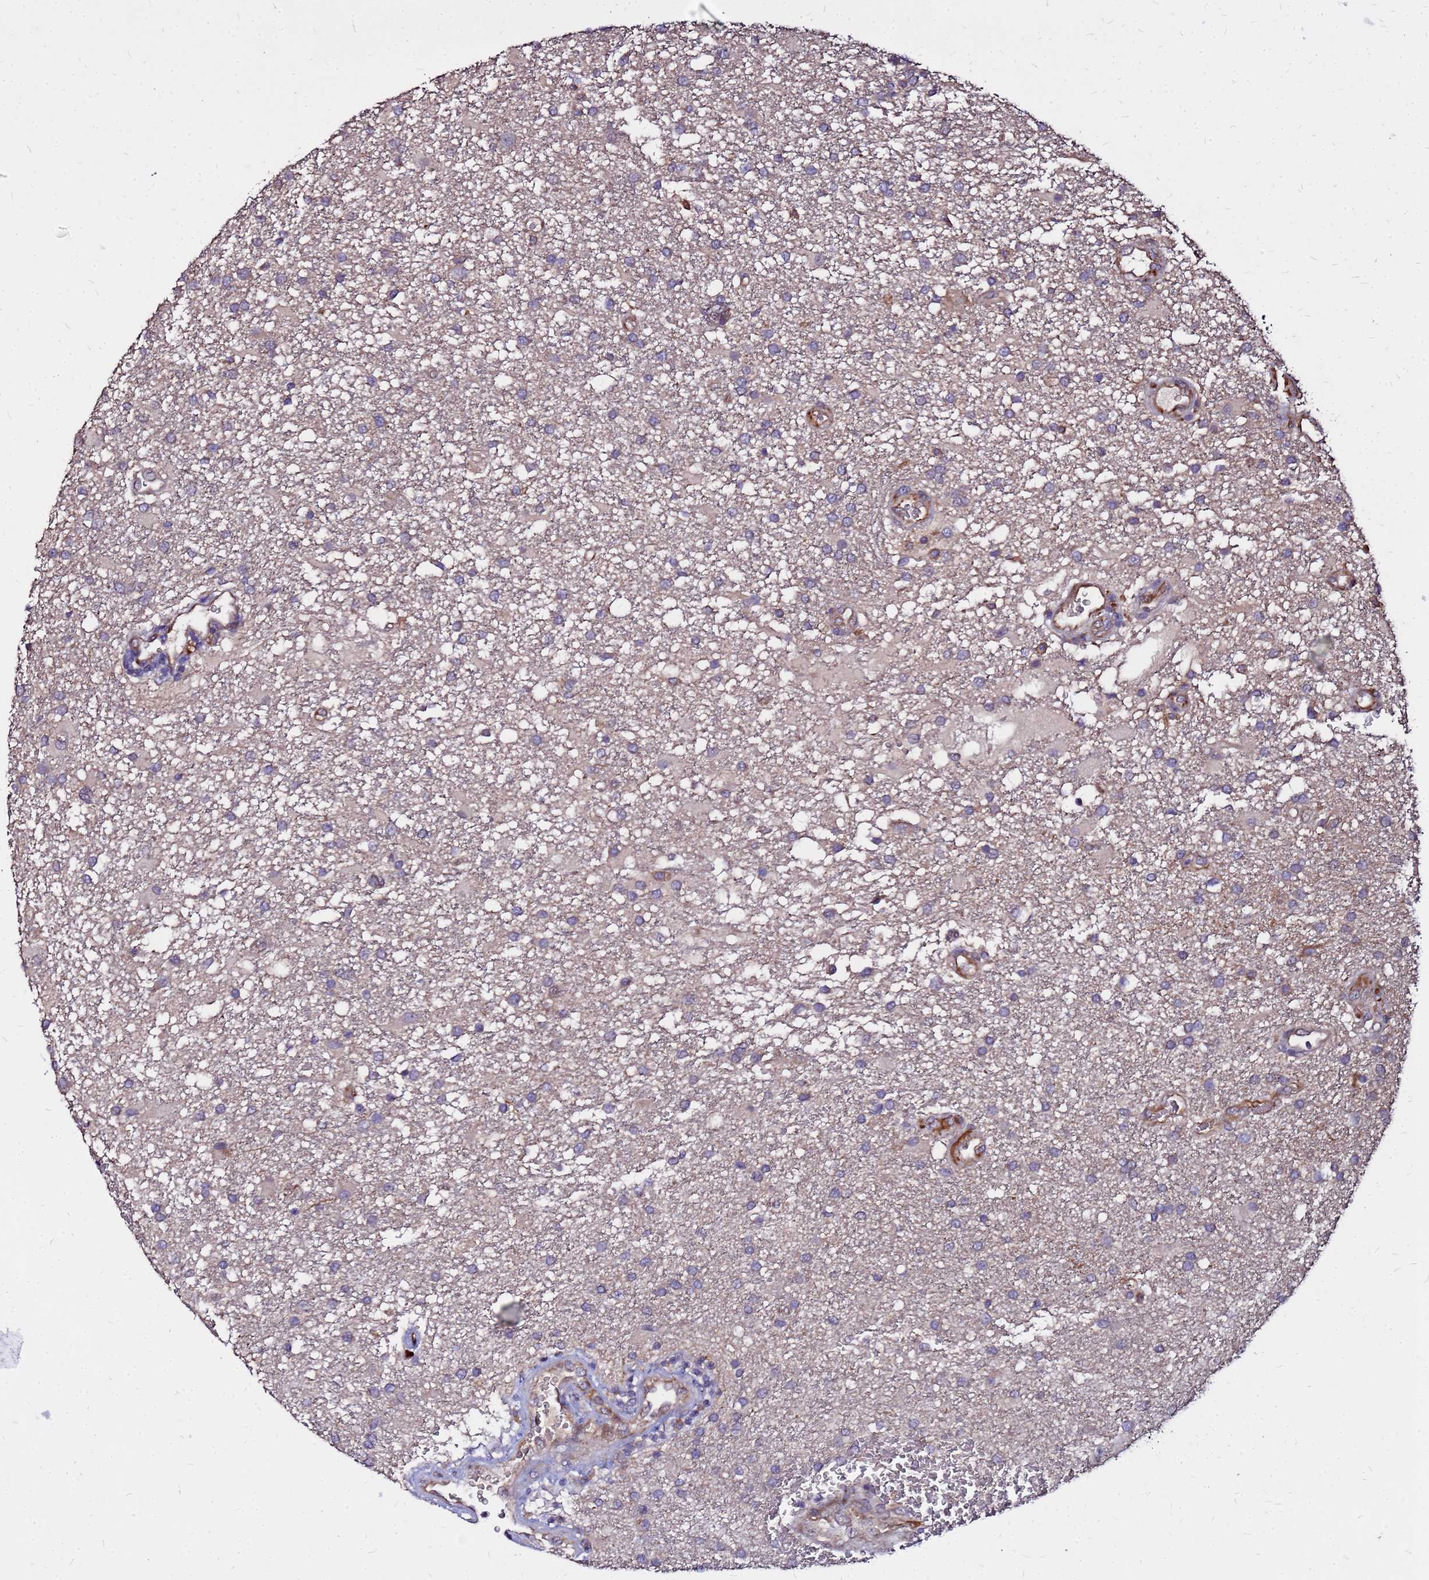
{"staining": {"intensity": "weak", "quantity": "<25%", "location": "cytoplasmic/membranous"}, "tissue": "glioma", "cell_type": "Tumor cells", "image_type": "cancer", "snomed": [{"axis": "morphology", "description": "Glioma, malignant, Low grade"}, {"axis": "topography", "description": "Brain"}], "caption": "There is no significant expression in tumor cells of glioma.", "gene": "ARHGEF5", "patient": {"sex": "male", "age": 66}}